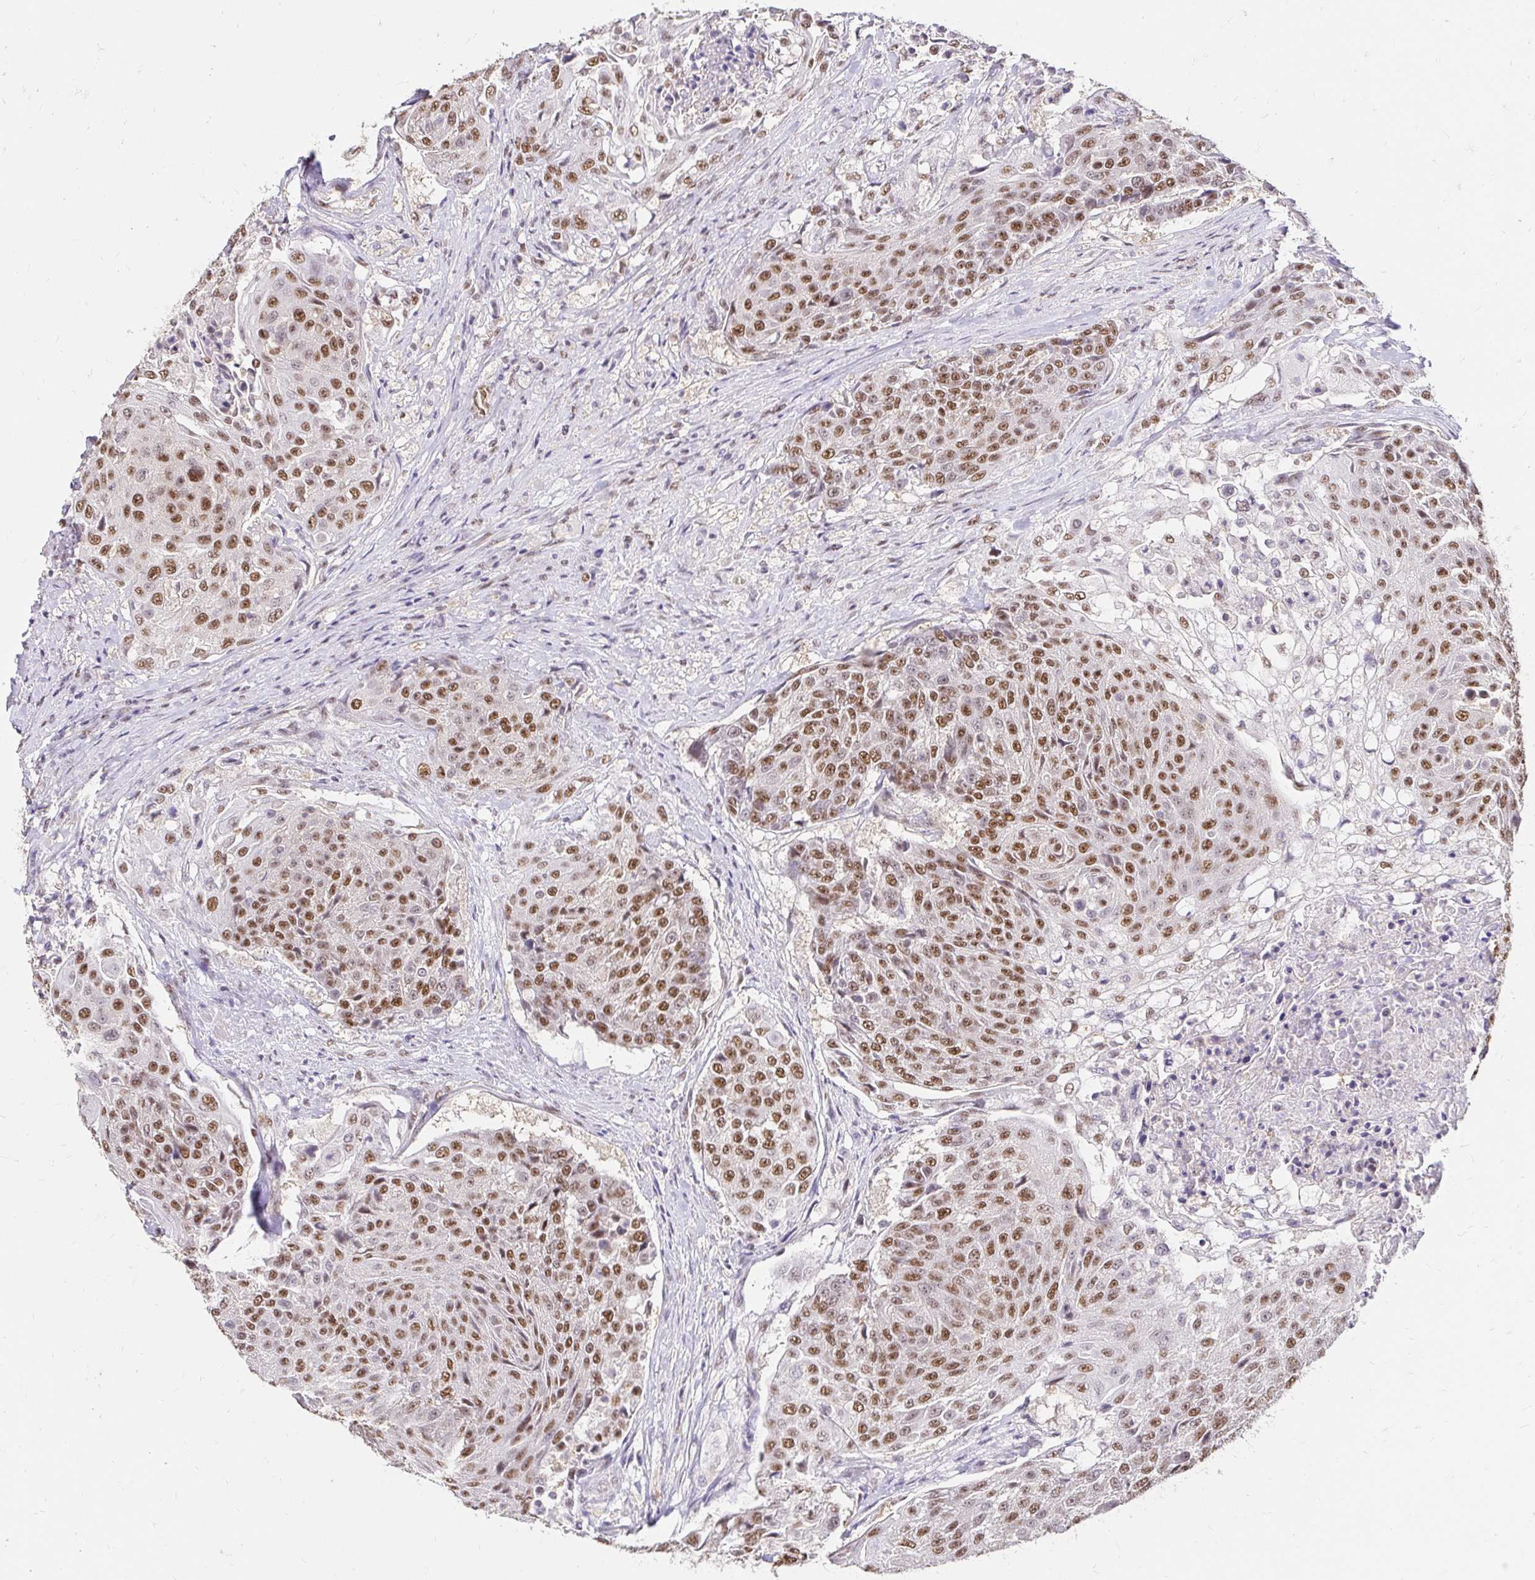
{"staining": {"intensity": "strong", "quantity": ">75%", "location": "nuclear"}, "tissue": "urothelial cancer", "cell_type": "Tumor cells", "image_type": "cancer", "snomed": [{"axis": "morphology", "description": "Urothelial carcinoma, High grade"}, {"axis": "topography", "description": "Urinary bladder"}], "caption": "Protein expression by immunohistochemistry (IHC) exhibits strong nuclear expression in about >75% of tumor cells in urothelial cancer.", "gene": "RIMS4", "patient": {"sex": "female", "age": 63}}